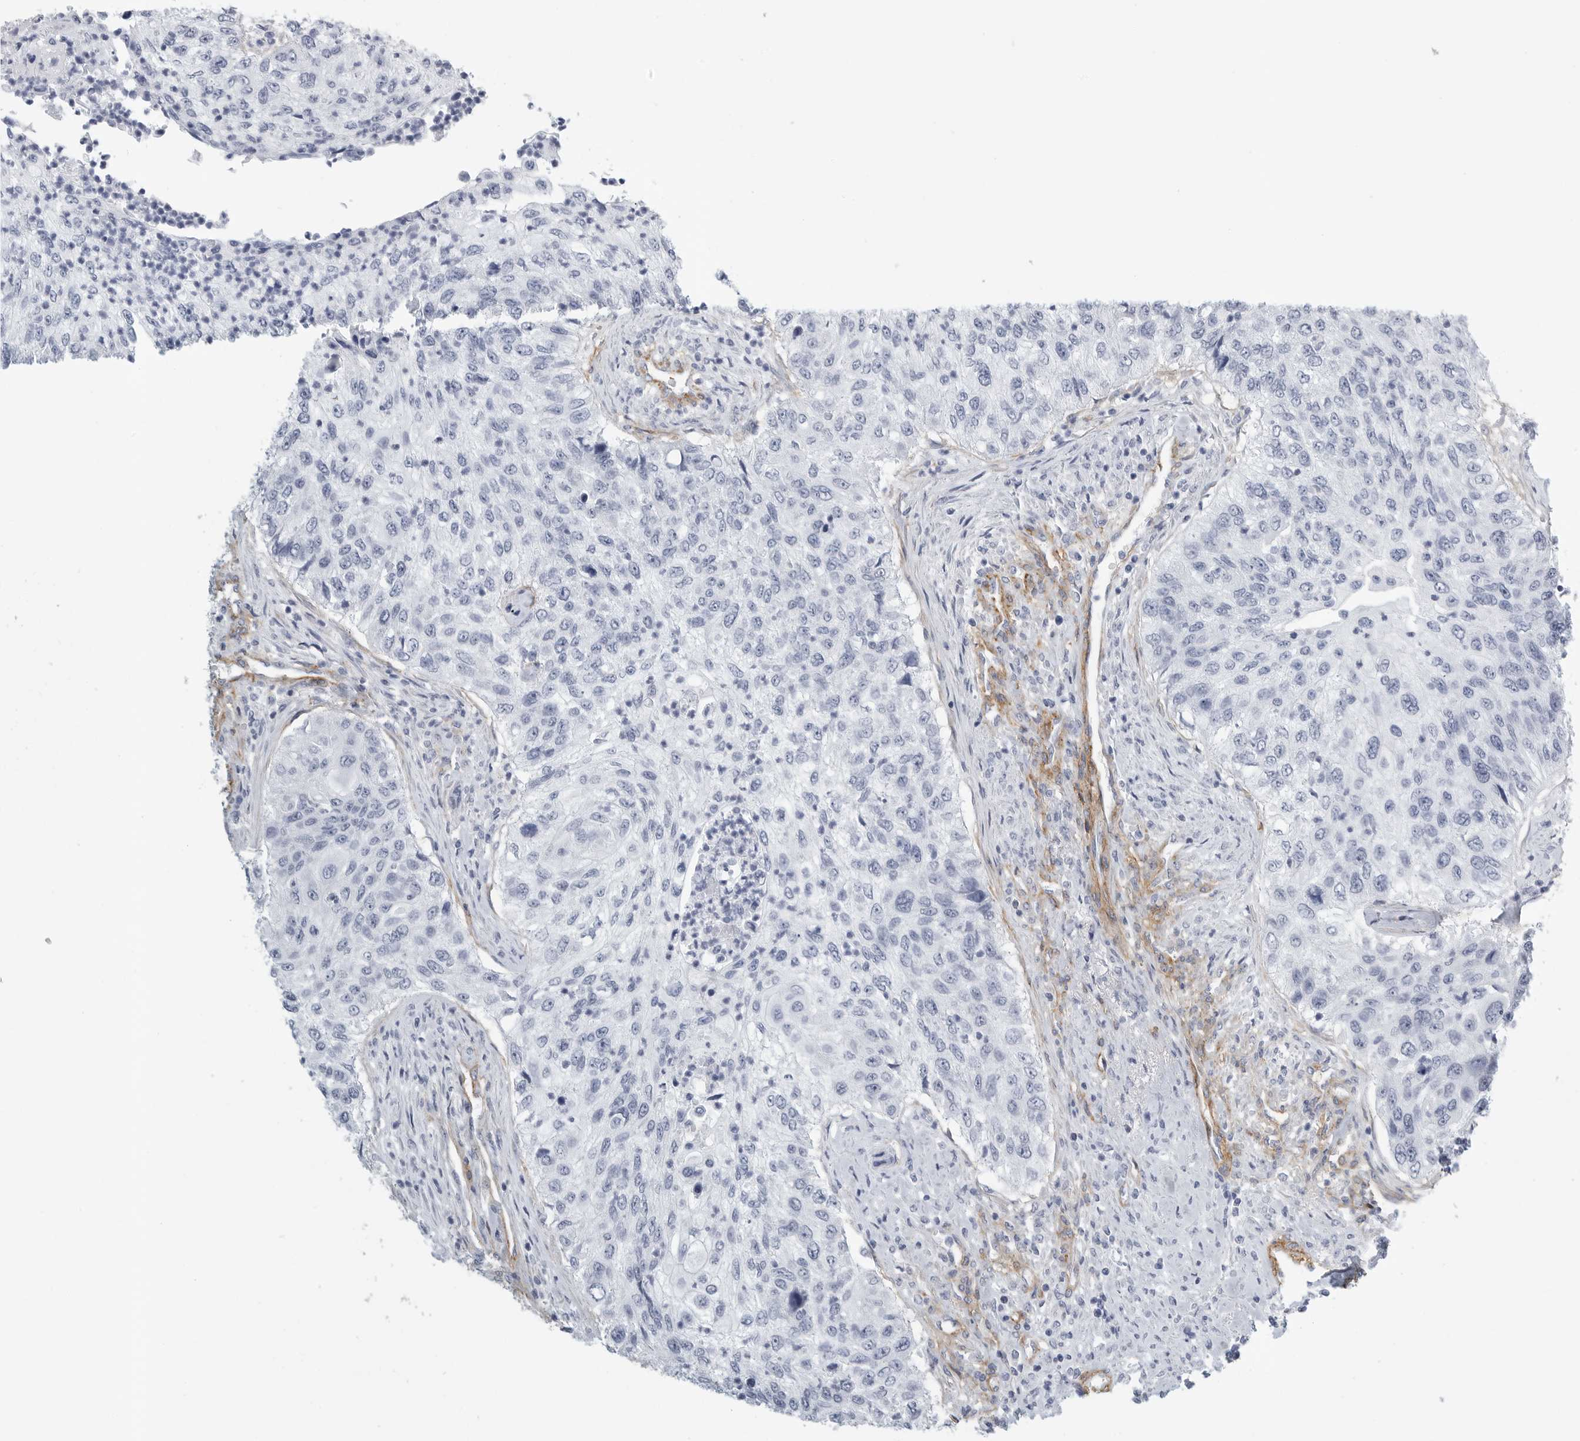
{"staining": {"intensity": "negative", "quantity": "none", "location": "none"}, "tissue": "urothelial cancer", "cell_type": "Tumor cells", "image_type": "cancer", "snomed": [{"axis": "morphology", "description": "Urothelial carcinoma, High grade"}, {"axis": "topography", "description": "Urinary bladder"}], "caption": "Immunohistochemistry micrograph of neoplastic tissue: human urothelial cancer stained with DAB (3,3'-diaminobenzidine) shows no significant protein positivity in tumor cells. The staining was performed using DAB to visualize the protein expression in brown, while the nuclei were stained in blue with hematoxylin (Magnification: 20x).", "gene": "TNR", "patient": {"sex": "female", "age": 60}}